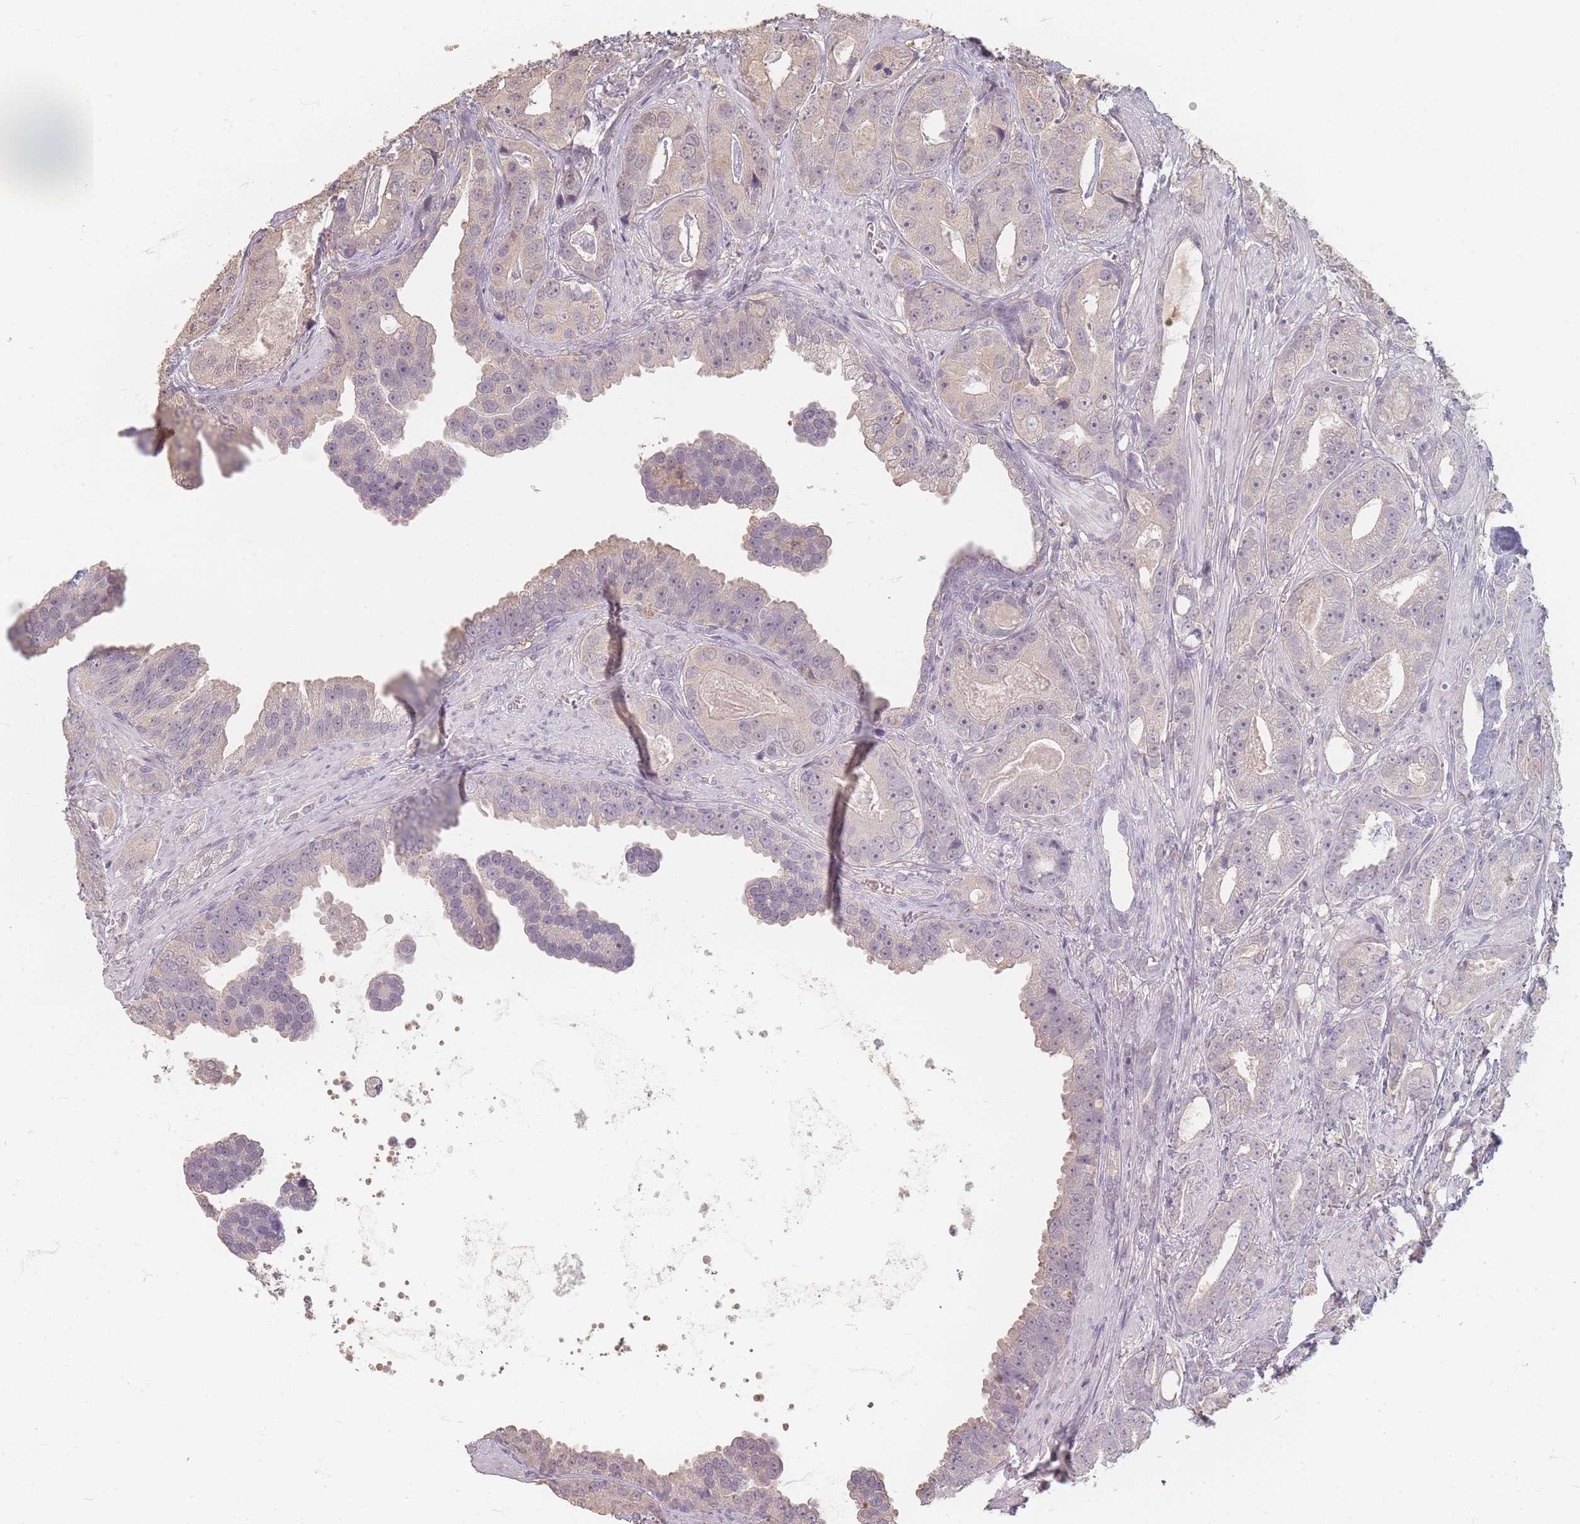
{"staining": {"intensity": "weak", "quantity": "<25%", "location": "nuclear"}, "tissue": "prostate cancer", "cell_type": "Tumor cells", "image_type": "cancer", "snomed": [{"axis": "morphology", "description": "Adenocarcinoma, High grade"}, {"axis": "topography", "description": "Prostate"}], "caption": "This is a photomicrograph of IHC staining of prostate high-grade adenocarcinoma, which shows no expression in tumor cells.", "gene": "RFTN1", "patient": {"sex": "male", "age": 71}}